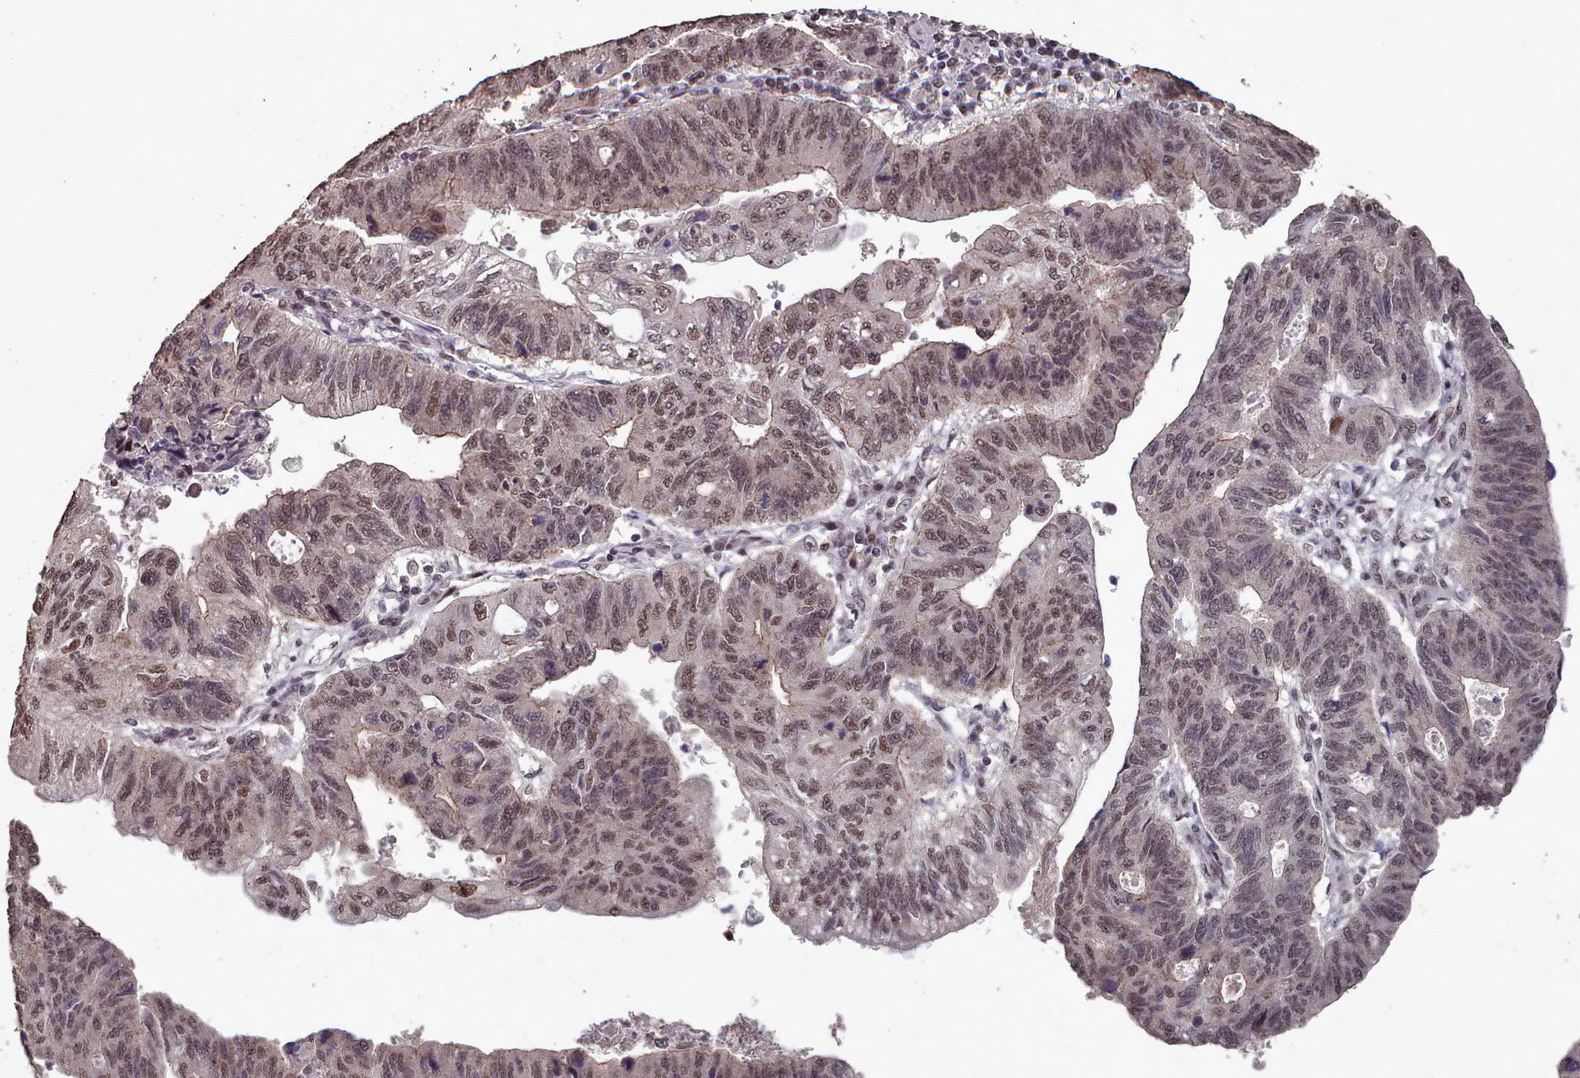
{"staining": {"intensity": "moderate", "quantity": "25%-75%", "location": "nuclear"}, "tissue": "stomach cancer", "cell_type": "Tumor cells", "image_type": "cancer", "snomed": [{"axis": "morphology", "description": "Adenocarcinoma, NOS"}, {"axis": "topography", "description": "Stomach"}], "caption": "This image reveals immunohistochemistry staining of adenocarcinoma (stomach), with medium moderate nuclear positivity in about 25%-75% of tumor cells.", "gene": "PNRC2", "patient": {"sex": "male", "age": 59}}